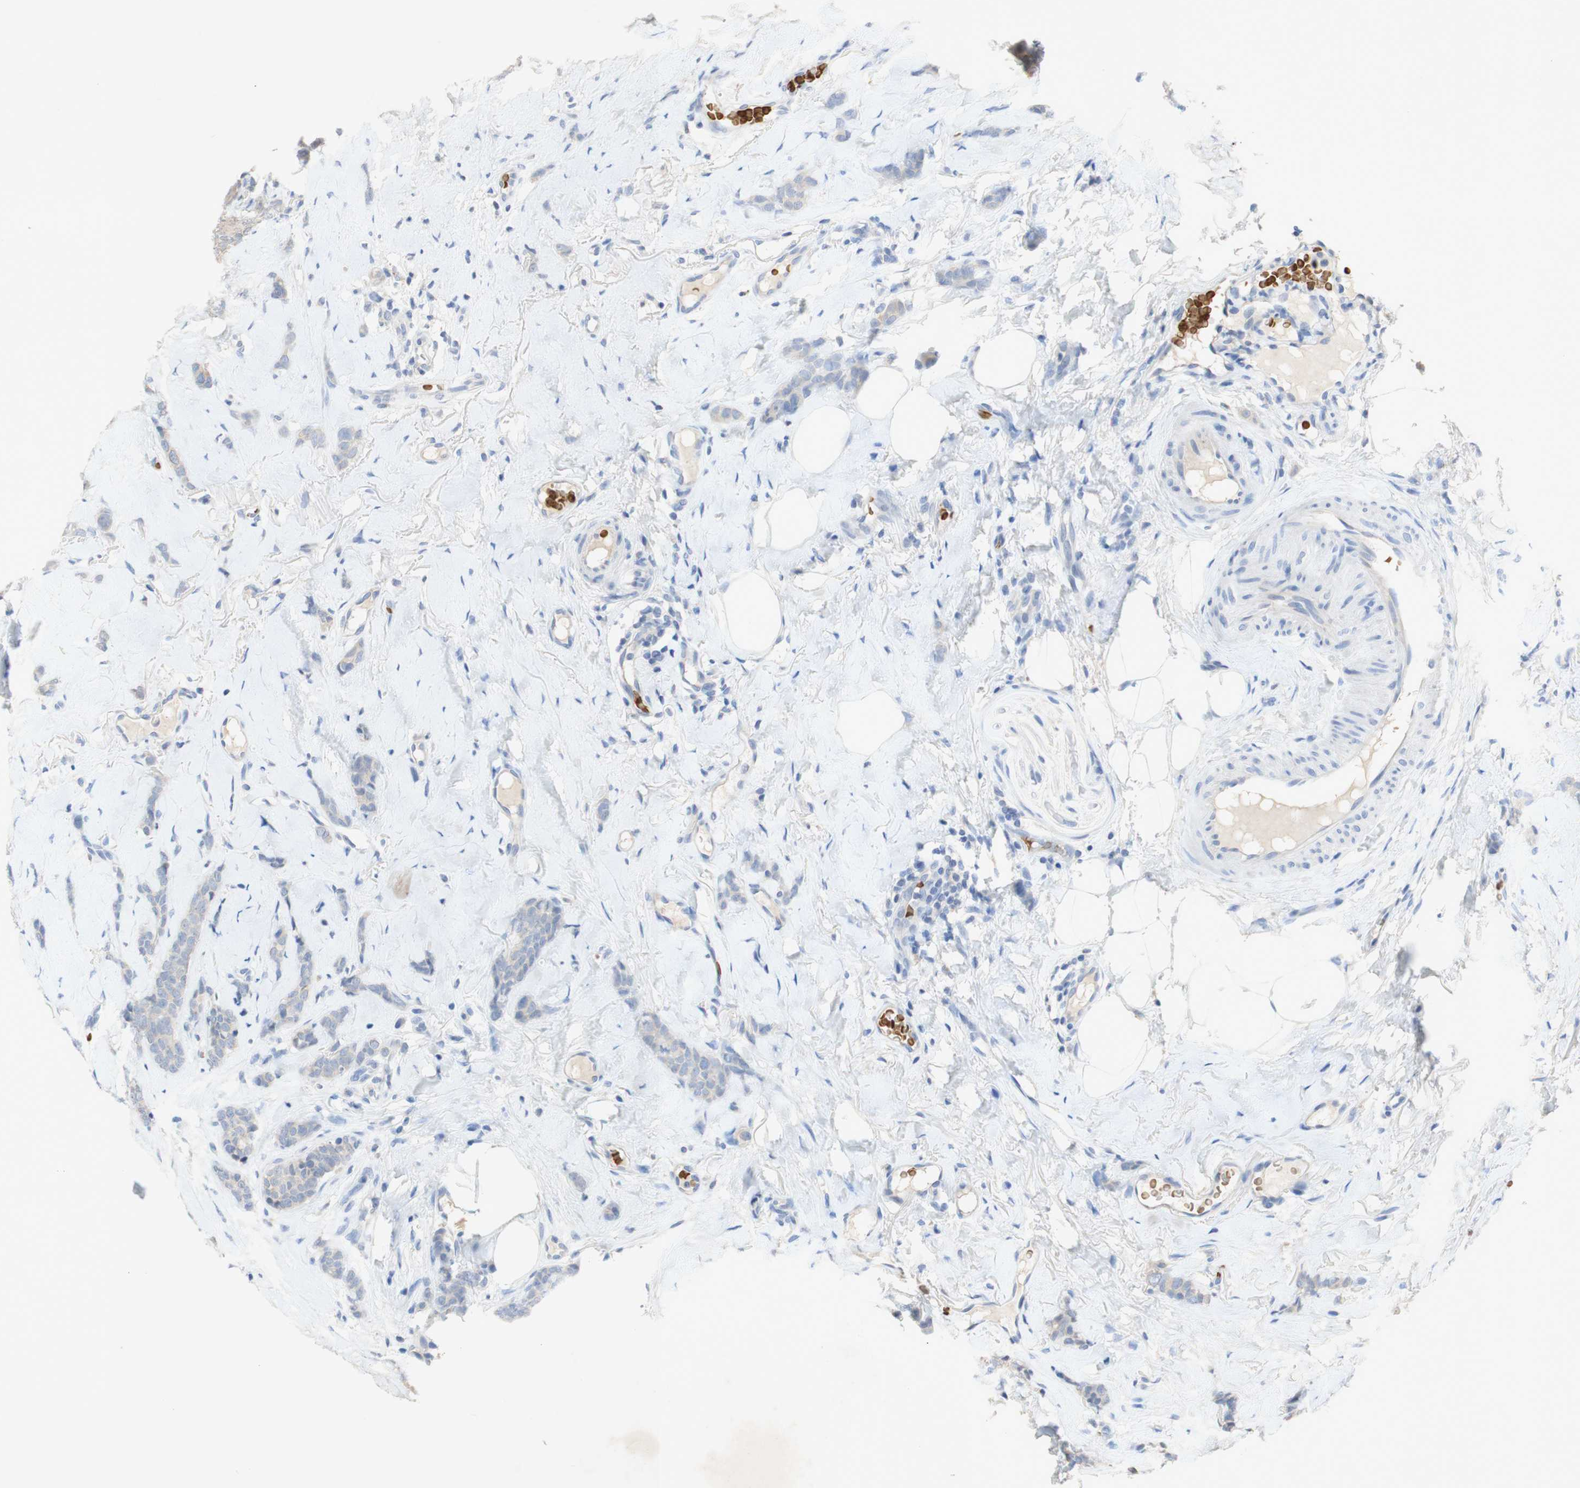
{"staining": {"intensity": "weak", "quantity": "<25%", "location": "cytoplasmic/membranous"}, "tissue": "breast cancer", "cell_type": "Tumor cells", "image_type": "cancer", "snomed": [{"axis": "morphology", "description": "Lobular carcinoma"}, {"axis": "topography", "description": "Skin"}, {"axis": "topography", "description": "Breast"}], "caption": "Image shows no protein positivity in tumor cells of breast cancer (lobular carcinoma) tissue.", "gene": "EPO", "patient": {"sex": "female", "age": 46}}